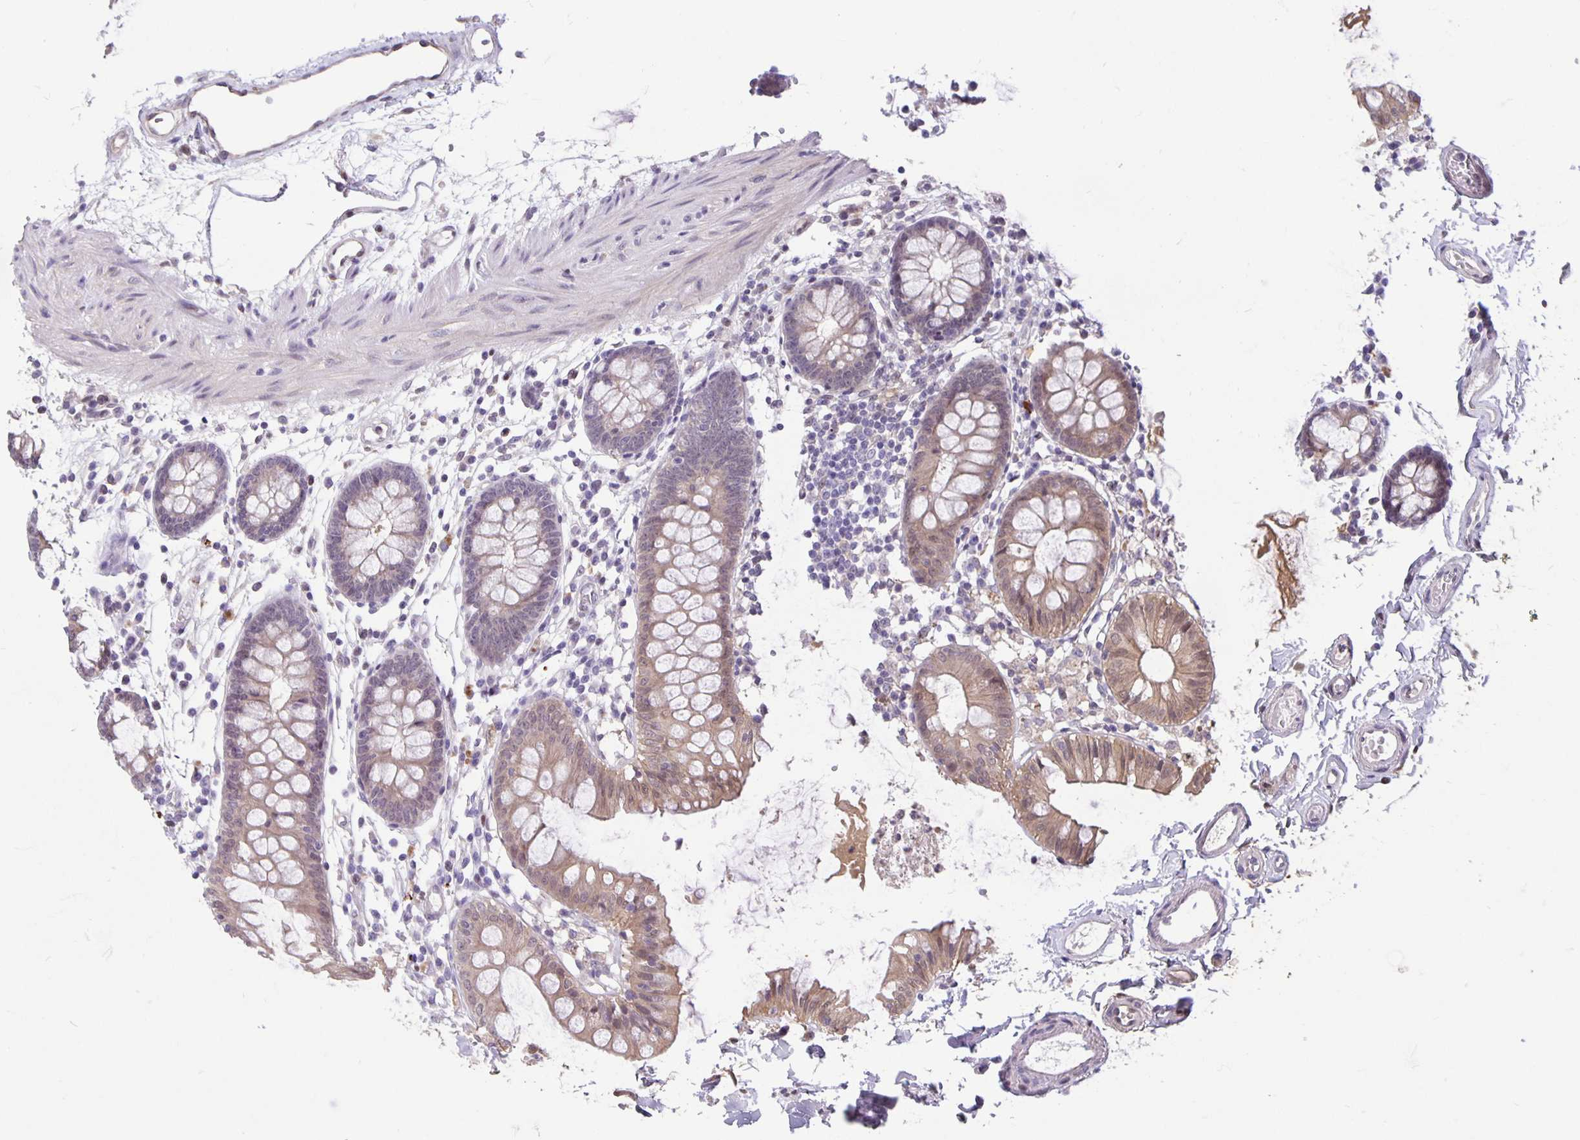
{"staining": {"intensity": "weak", "quantity": "<25%", "location": "cytoplasmic/membranous"}, "tissue": "colon", "cell_type": "Endothelial cells", "image_type": "normal", "snomed": [{"axis": "morphology", "description": "Normal tissue, NOS"}, {"axis": "topography", "description": "Colon"}], "caption": "Immunohistochemistry image of unremarkable colon: colon stained with DAB reveals no significant protein staining in endothelial cells.", "gene": "TAX1BP3", "patient": {"sex": "female", "age": 84}}